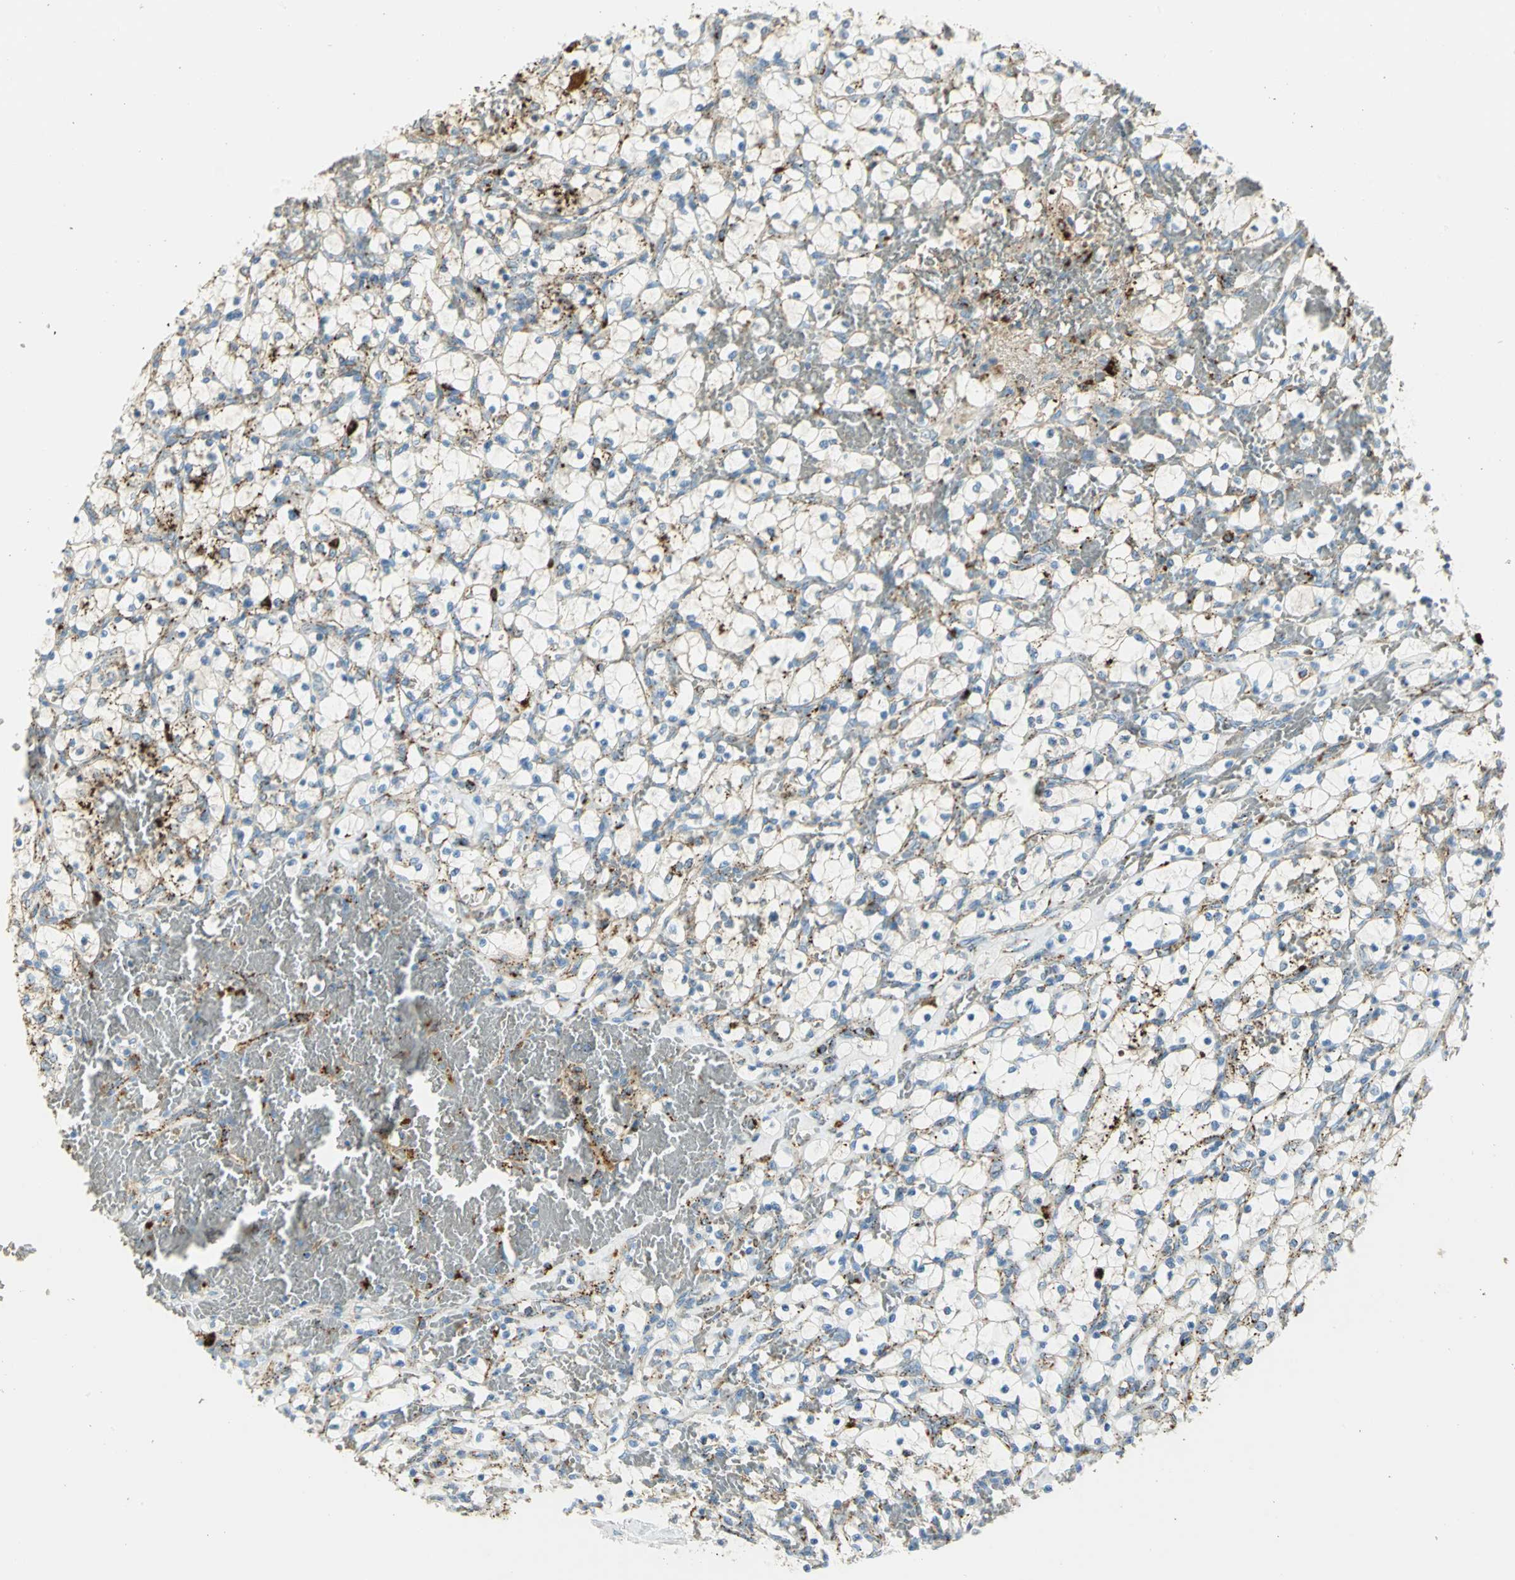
{"staining": {"intensity": "moderate", "quantity": ">75%", "location": "cytoplasmic/membranous"}, "tissue": "renal cancer", "cell_type": "Tumor cells", "image_type": "cancer", "snomed": [{"axis": "morphology", "description": "Adenocarcinoma, NOS"}, {"axis": "topography", "description": "Kidney"}], "caption": "High-magnification brightfield microscopy of adenocarcinoma (renal) stained with DAB (3,3'-diaminobenzidine) (brown) and counterstained with hematoxylin (blue). tumor cells exhibit moderate cytoplasmic/membranous expression is seen in about>75% of cells.", "gene": "ARSA", "patient": {"sex": "female", "age": 69}}